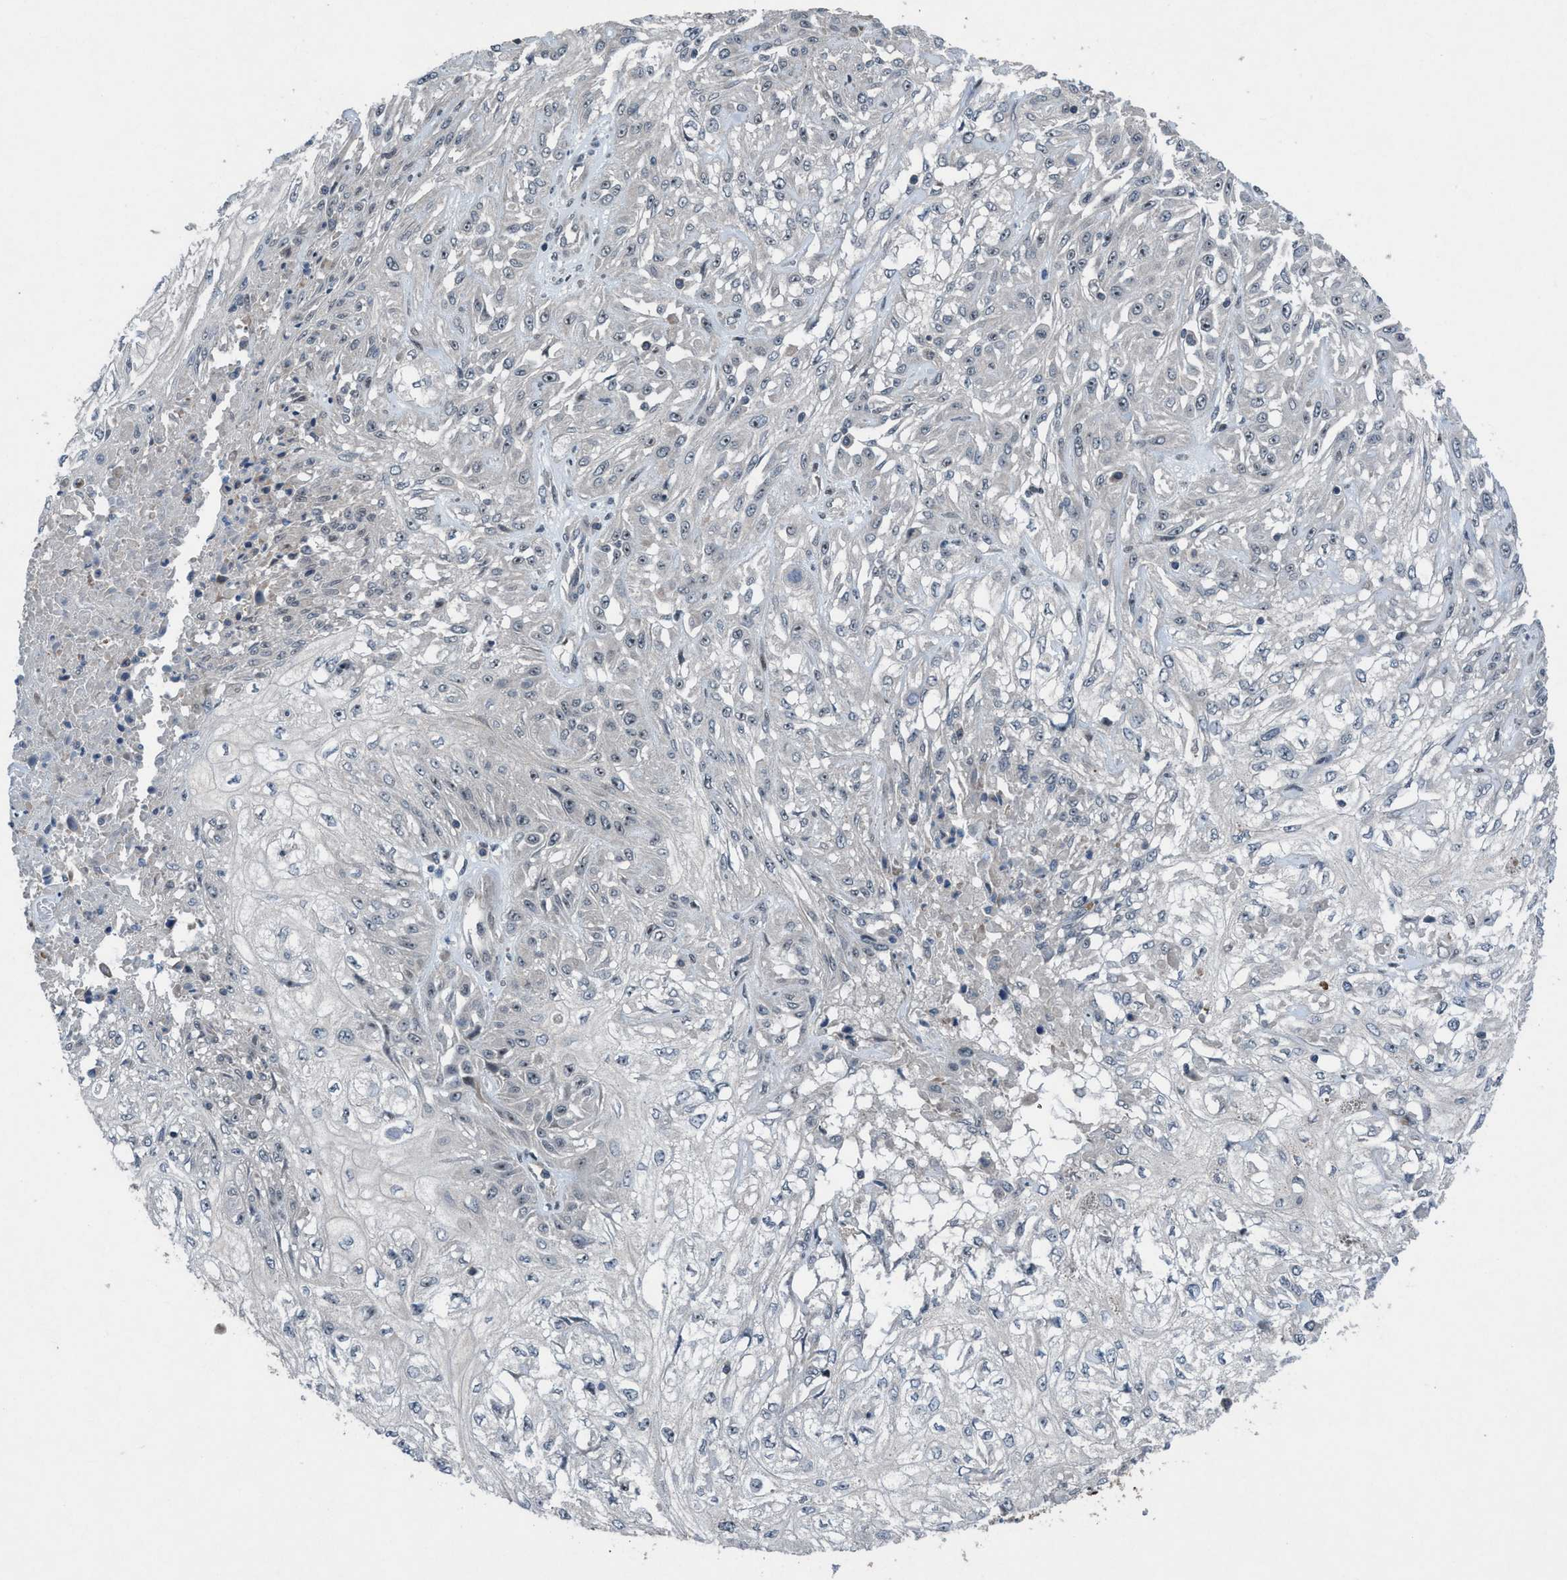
{"staining": {"intensity": "negative", "quantity": "none", "location": "none"}, "tissue": "skin cancer", "cell_type": "Tumor cells", "image_type": "cancer", "snomed": [{"axis": "morphology", "description": "Squamous cell carcinoma, NOS"}, {"axis": "morphology", "description": "Squamous cell carcinoma, metastatic, NOS"}, {"axis": "topography", "description": "Skin"}, {"axis": "topography", "description": "Lymph node"}], "caption": "A high-resolution photomicrograph shows IHC staining of skin metastatic squamous cell carcinoma, which reveals no significant expression in tumor cells.", "gene": "NISCH", "patient": {"sex": "male", "age": 75}}